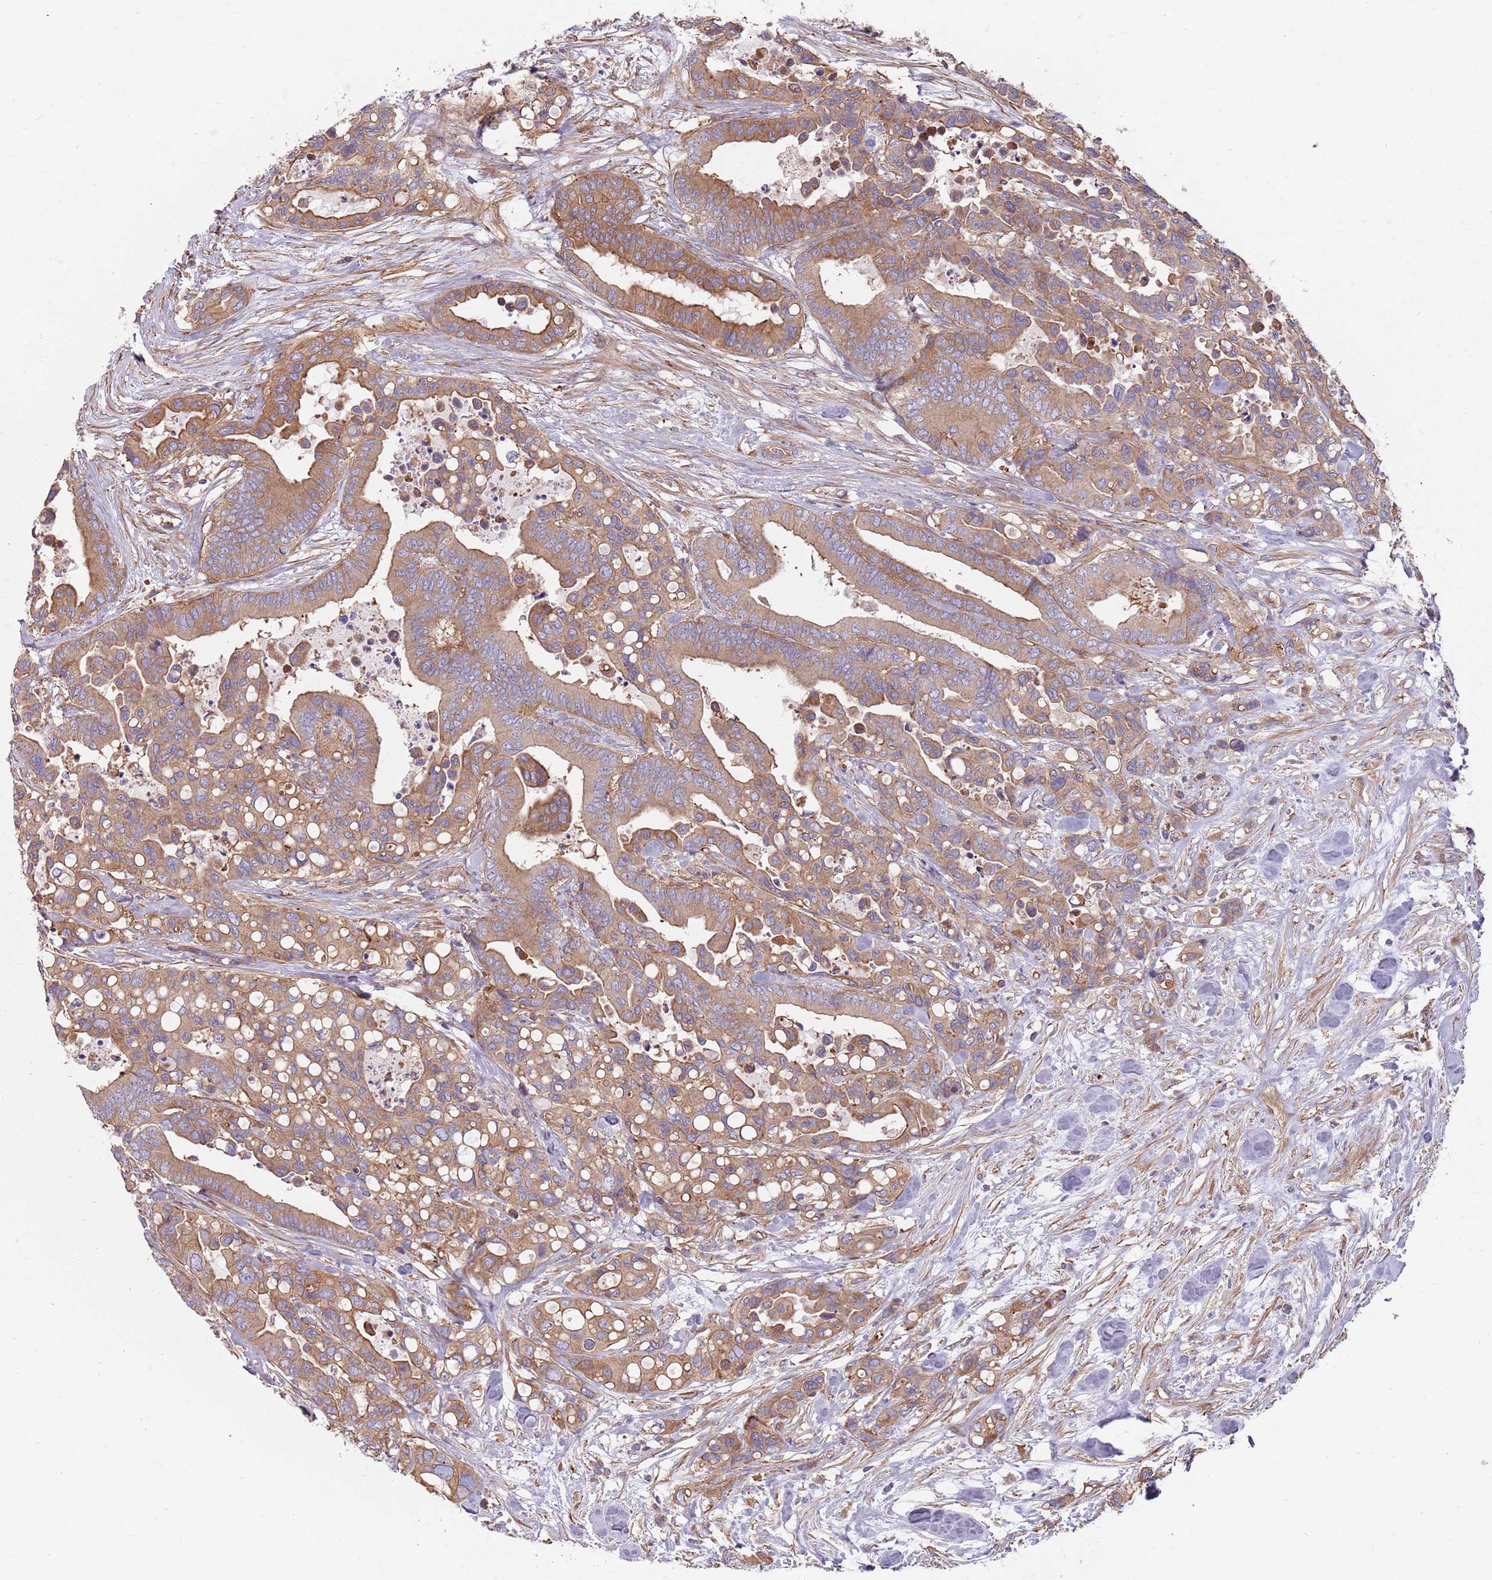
{"staining": {"intensity": "moderate", "quantity": ">75%", "location": "cytoplasmic/membranous"}, "tissue": "colorectal cancer", "cell_type": "Tumor cells", "image_type": "cancer", "snomed": [{"axis": "morphology", "description": "Adenocarcinoma, NOS"}, {"axis": "topography", "description": "Colon"}], "caption": "A brown stain highlights moderate cytoplasmic/membranous positivity of a protein in colorectal adenocarcinoma tumor cells.", "gene": "SPDL1", "patient": {"sex": "male", "age": 82}}